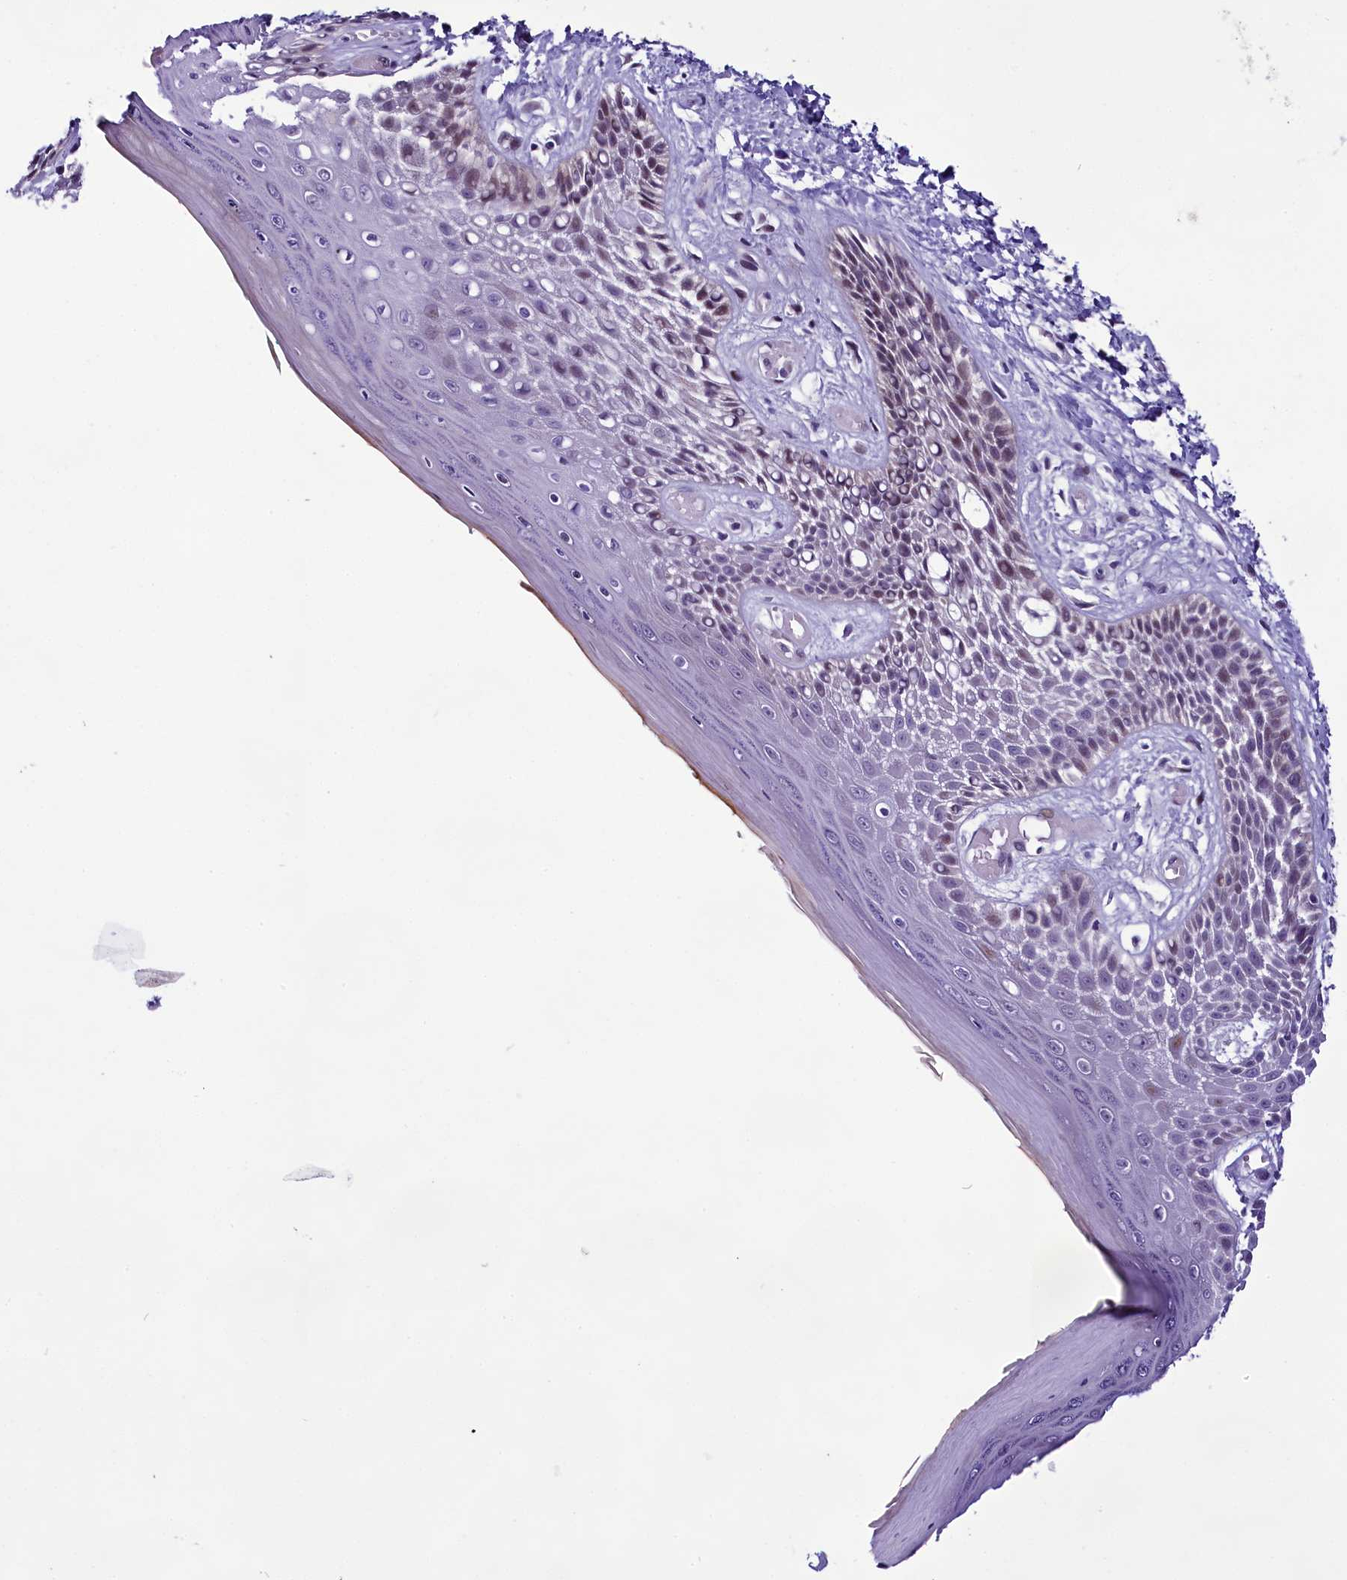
{"staining": {"intensity": "moderate", "quantity": "25%-75%", "location": "cytoplasmic/membranous,nuclear"}, "tissue": "skin", "cell_type": "Epidermal cells", "image_type": "normal", "snomed": [{"axis": "morphology", "description": "Normal tissue, NOS"}, {"axis": "topography", "description": "Anal"}], "caption": "Immunohistochemical staining of unremarkable skin displays medium levels of moderate cytoplasmic/membranous,nuclear staining in about 25%-75% of epidermal cells. The staining is performed using DAB brown chromogen to label protein expression. The nuclei are counter-stained blue using hematoxylin.", "gene": "CCDC106", "patient": {"sex": "male", "age": 78}}